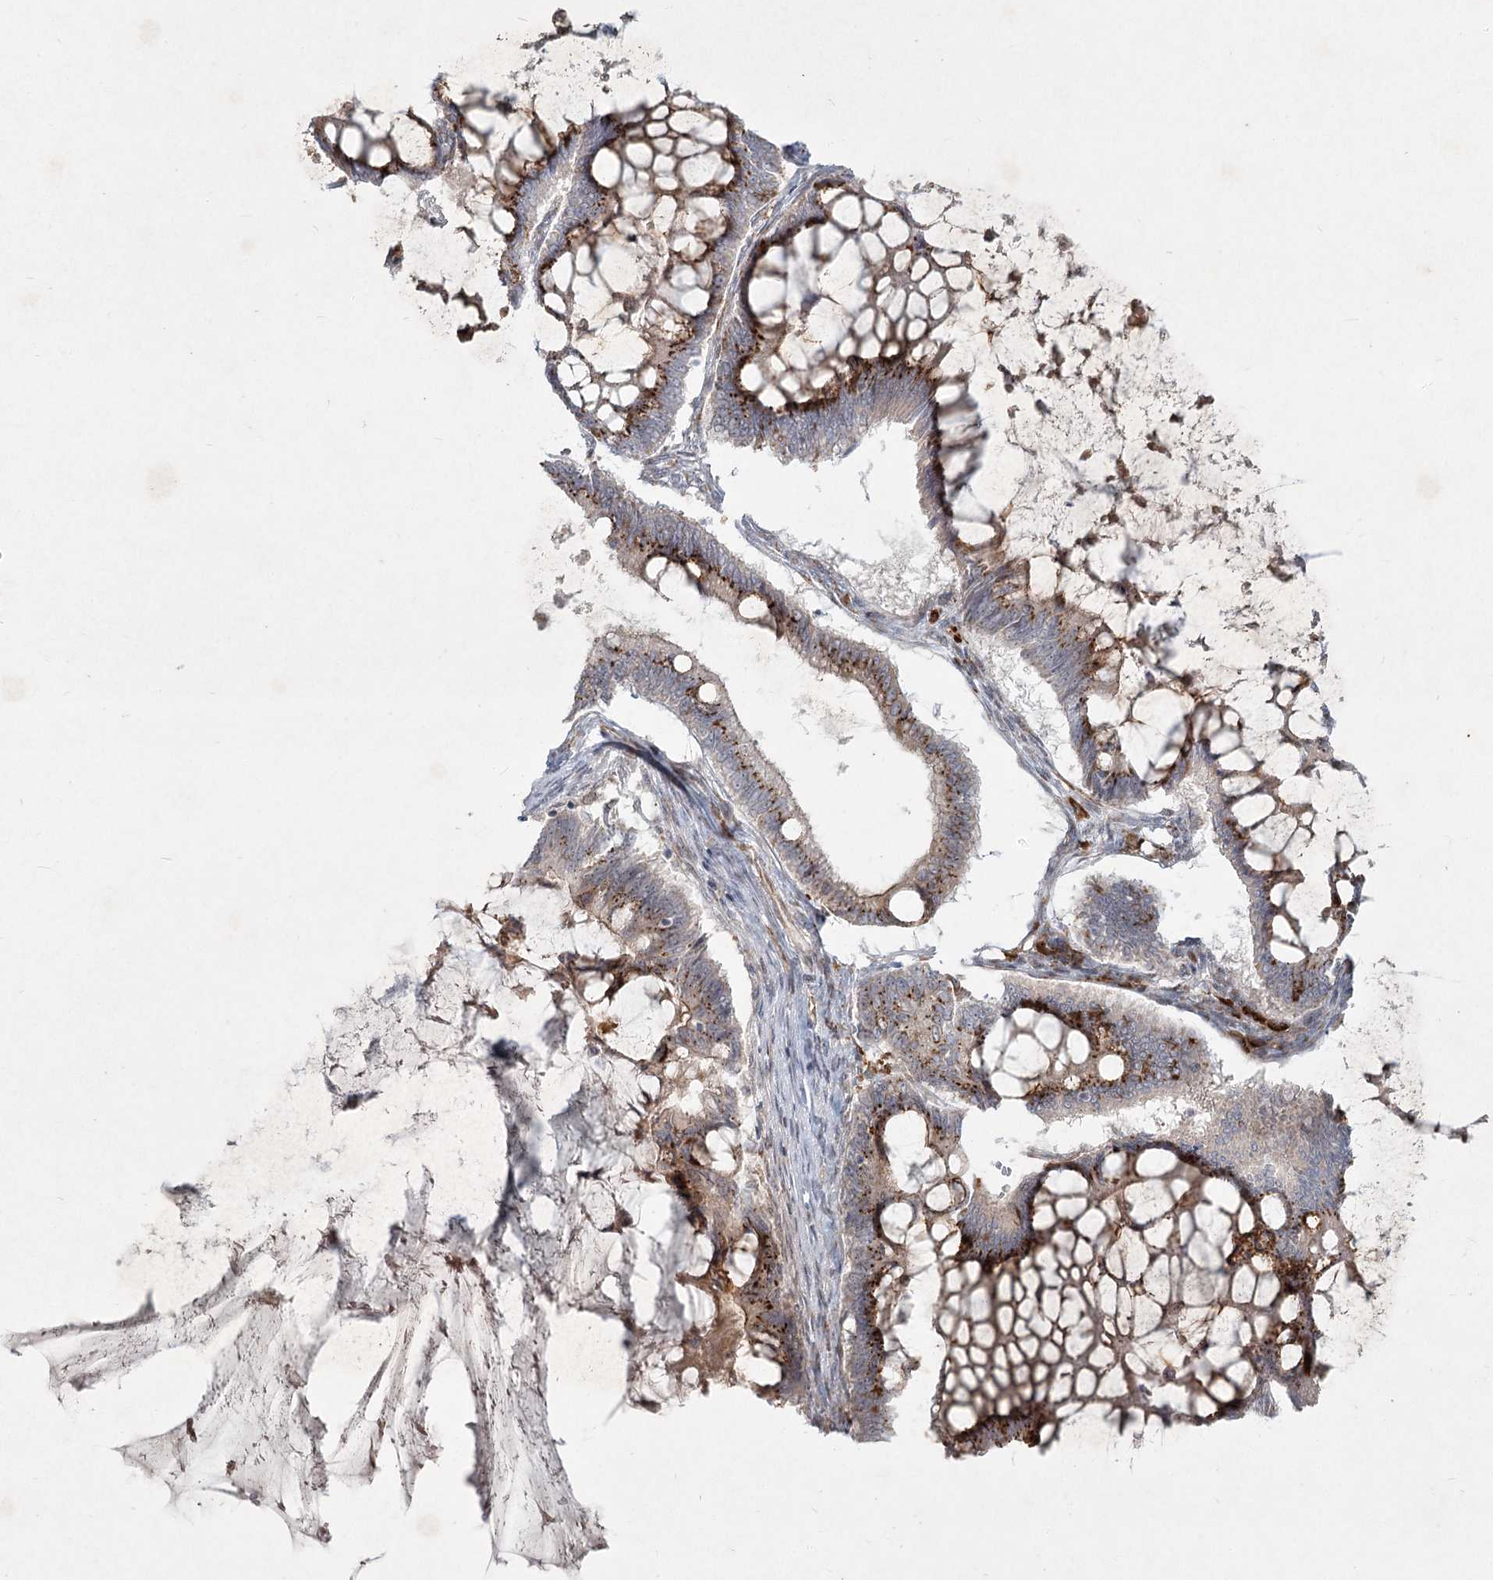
{"staining": {"intensity": "moderate", "quantity": ">75%", "location": "cytoplasmic/membranous"}, "tissue": "ovarian cancer", "cell_type": "Tumor cells", "image_type": "cancer", "snomed": [{"axis": "morphology", "description": "Cystadenocarcinoma, mucinous, NOS"}, {"axis": "topography", "description": "Ovary"}], "caption": "Immunohistochemical staining of human ovarian mucinous cystadenocarcinoma reveals medium levels of moderate cytoplasmic/membranous staining in about >75% of tumor cells. (Brightfield microscopy of DAB IHC at high magnification).", "gene": "LRP2BP", "patient": {"sex": "female", "age": 61}}